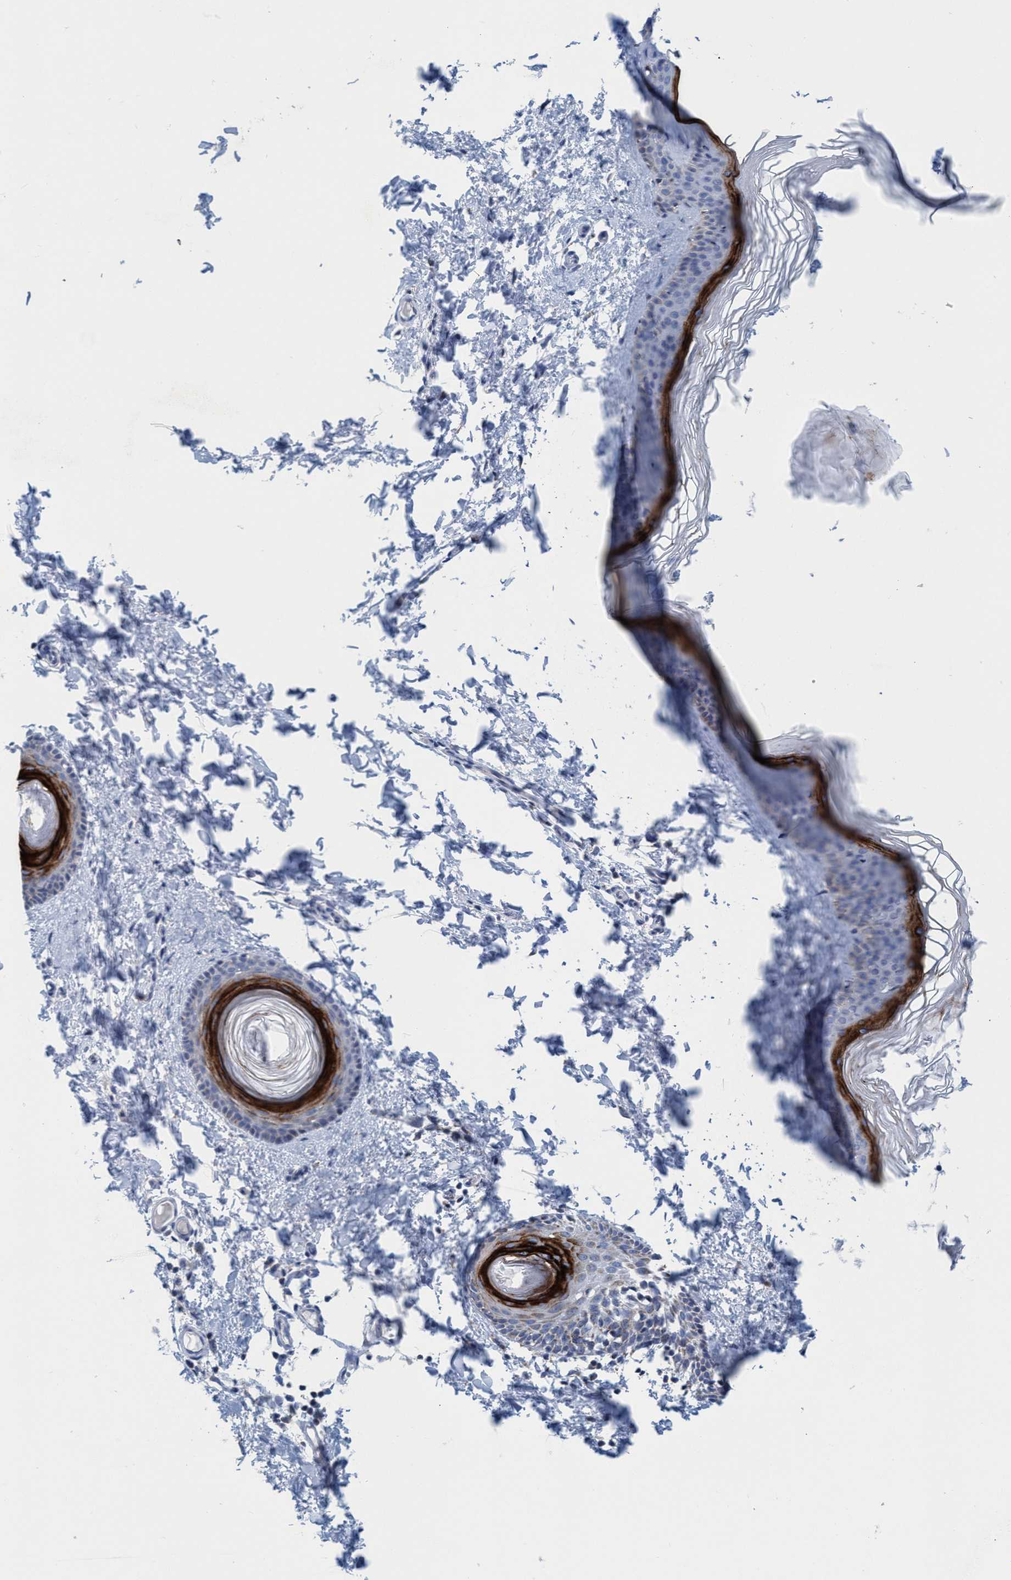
{"staining": {"intensity": "negative", "quantity": "none", "location": "none"}, "tissue": "skin", "cell_type": "Fibroblasts", "image_type": "normal", "snomed": [{"axis": "morphology", "description": "Normal tissue, NOS"}, {"axis": "topography", "description": "Skin"}], "caption": "IHC micrograph of benign human skin stained for a protein (brown), which exhibits no positivity in fibroblasts.", "gene": "GGA3", "patient": {"sex": "female", "age": 27}}